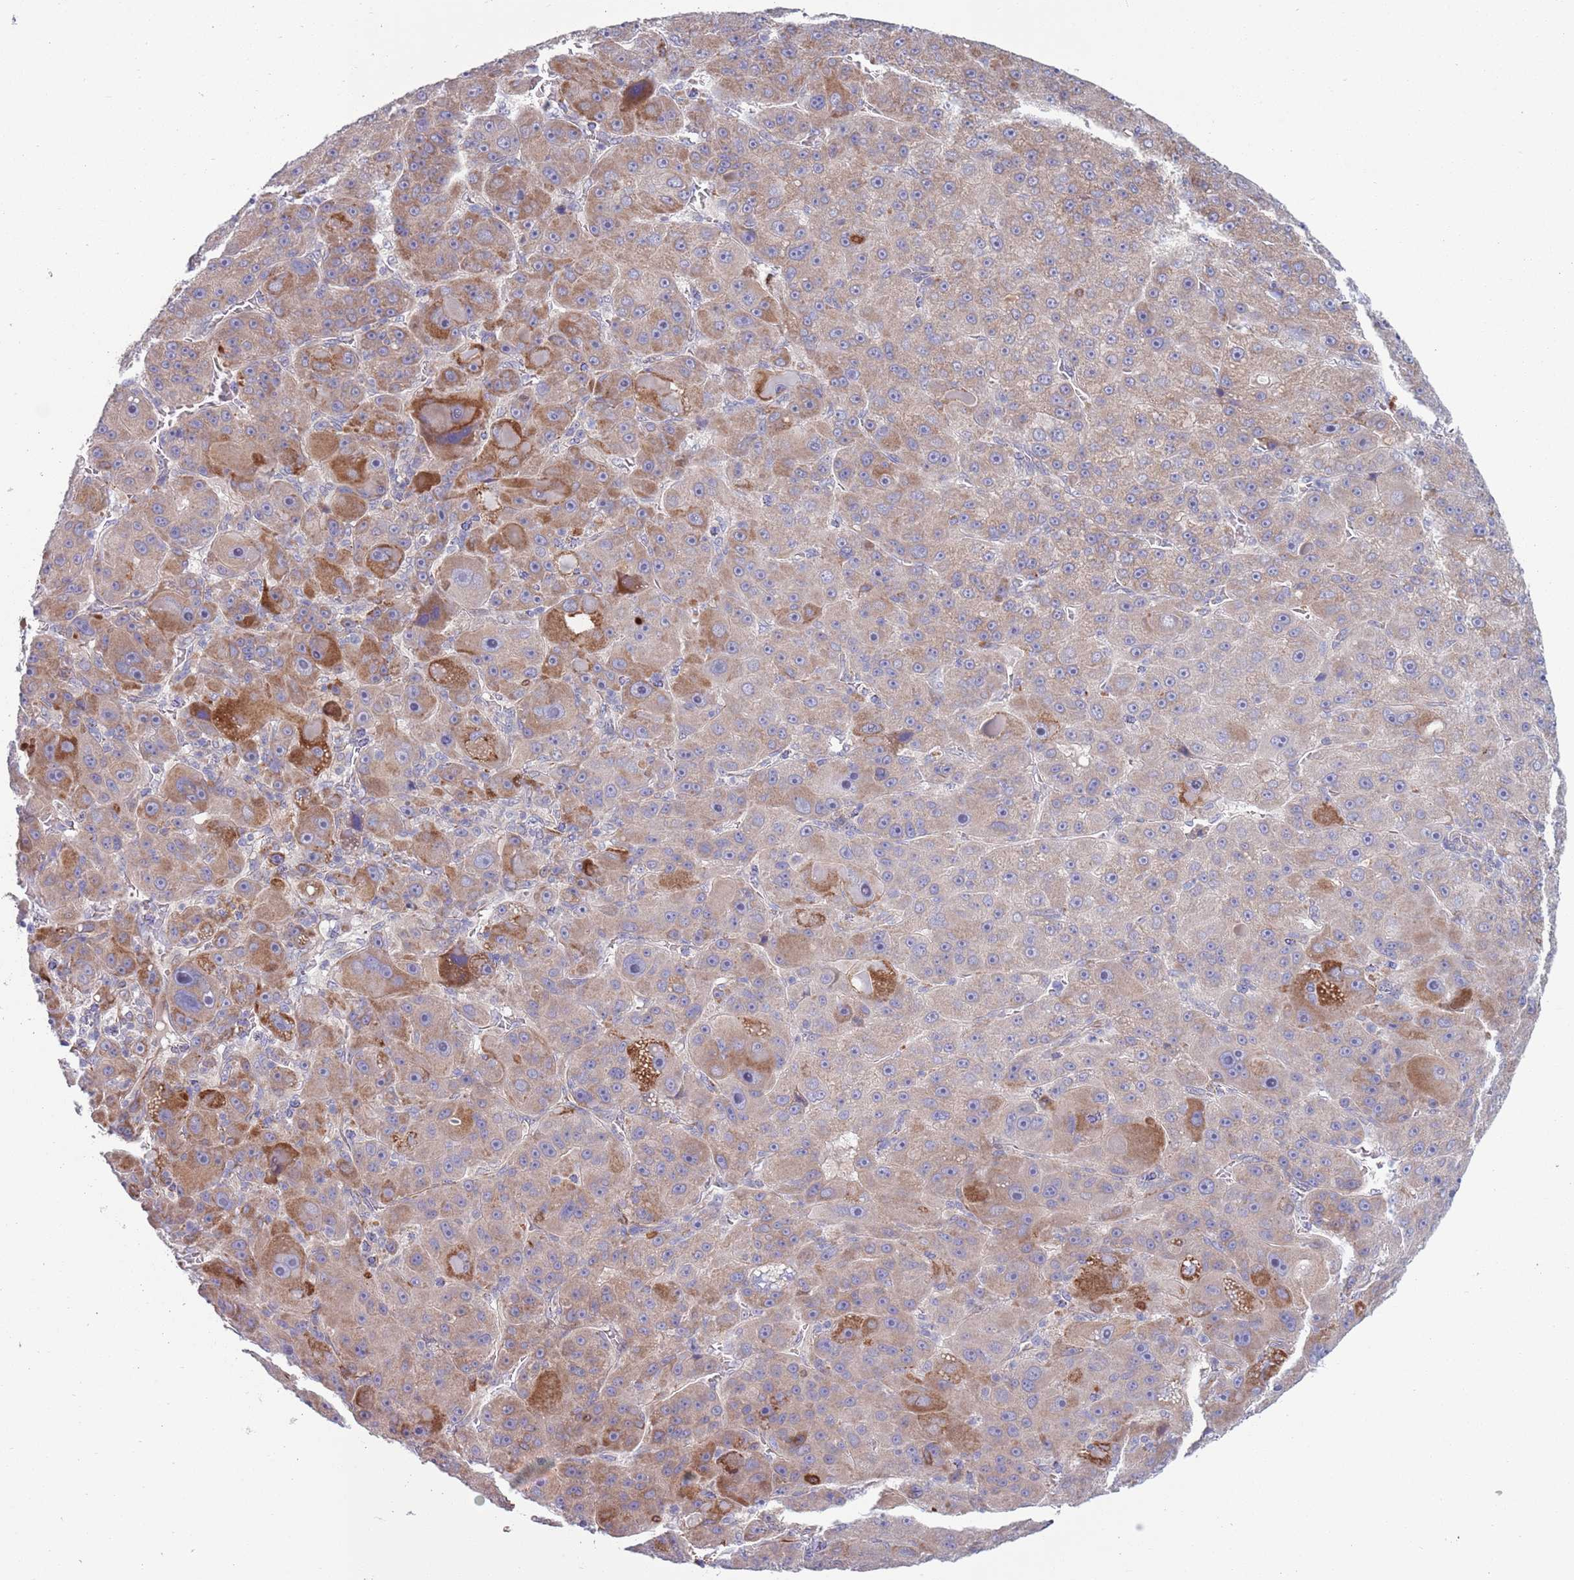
{"staining": {"intensity": "strong", "quantity": "<25%", "location": "cytoplasmic/membranous"}, "tissue": "liver cancer", "cell_type": "Tumor cells", "image_type": "cancer", "snomed": [{"axis": "morphology", "description": "Carcinoma, Hepatocellular, NOS"}, {"axis": "topography", "description": "Liver"}], "caption": "Tumor cells exhibit medium levels of strong cytoplasmic/membranous positivity in approximately <25% of cells in liver cancer.", "gene": "TYW1", "patient": {"sex": "male", "age": 76}}